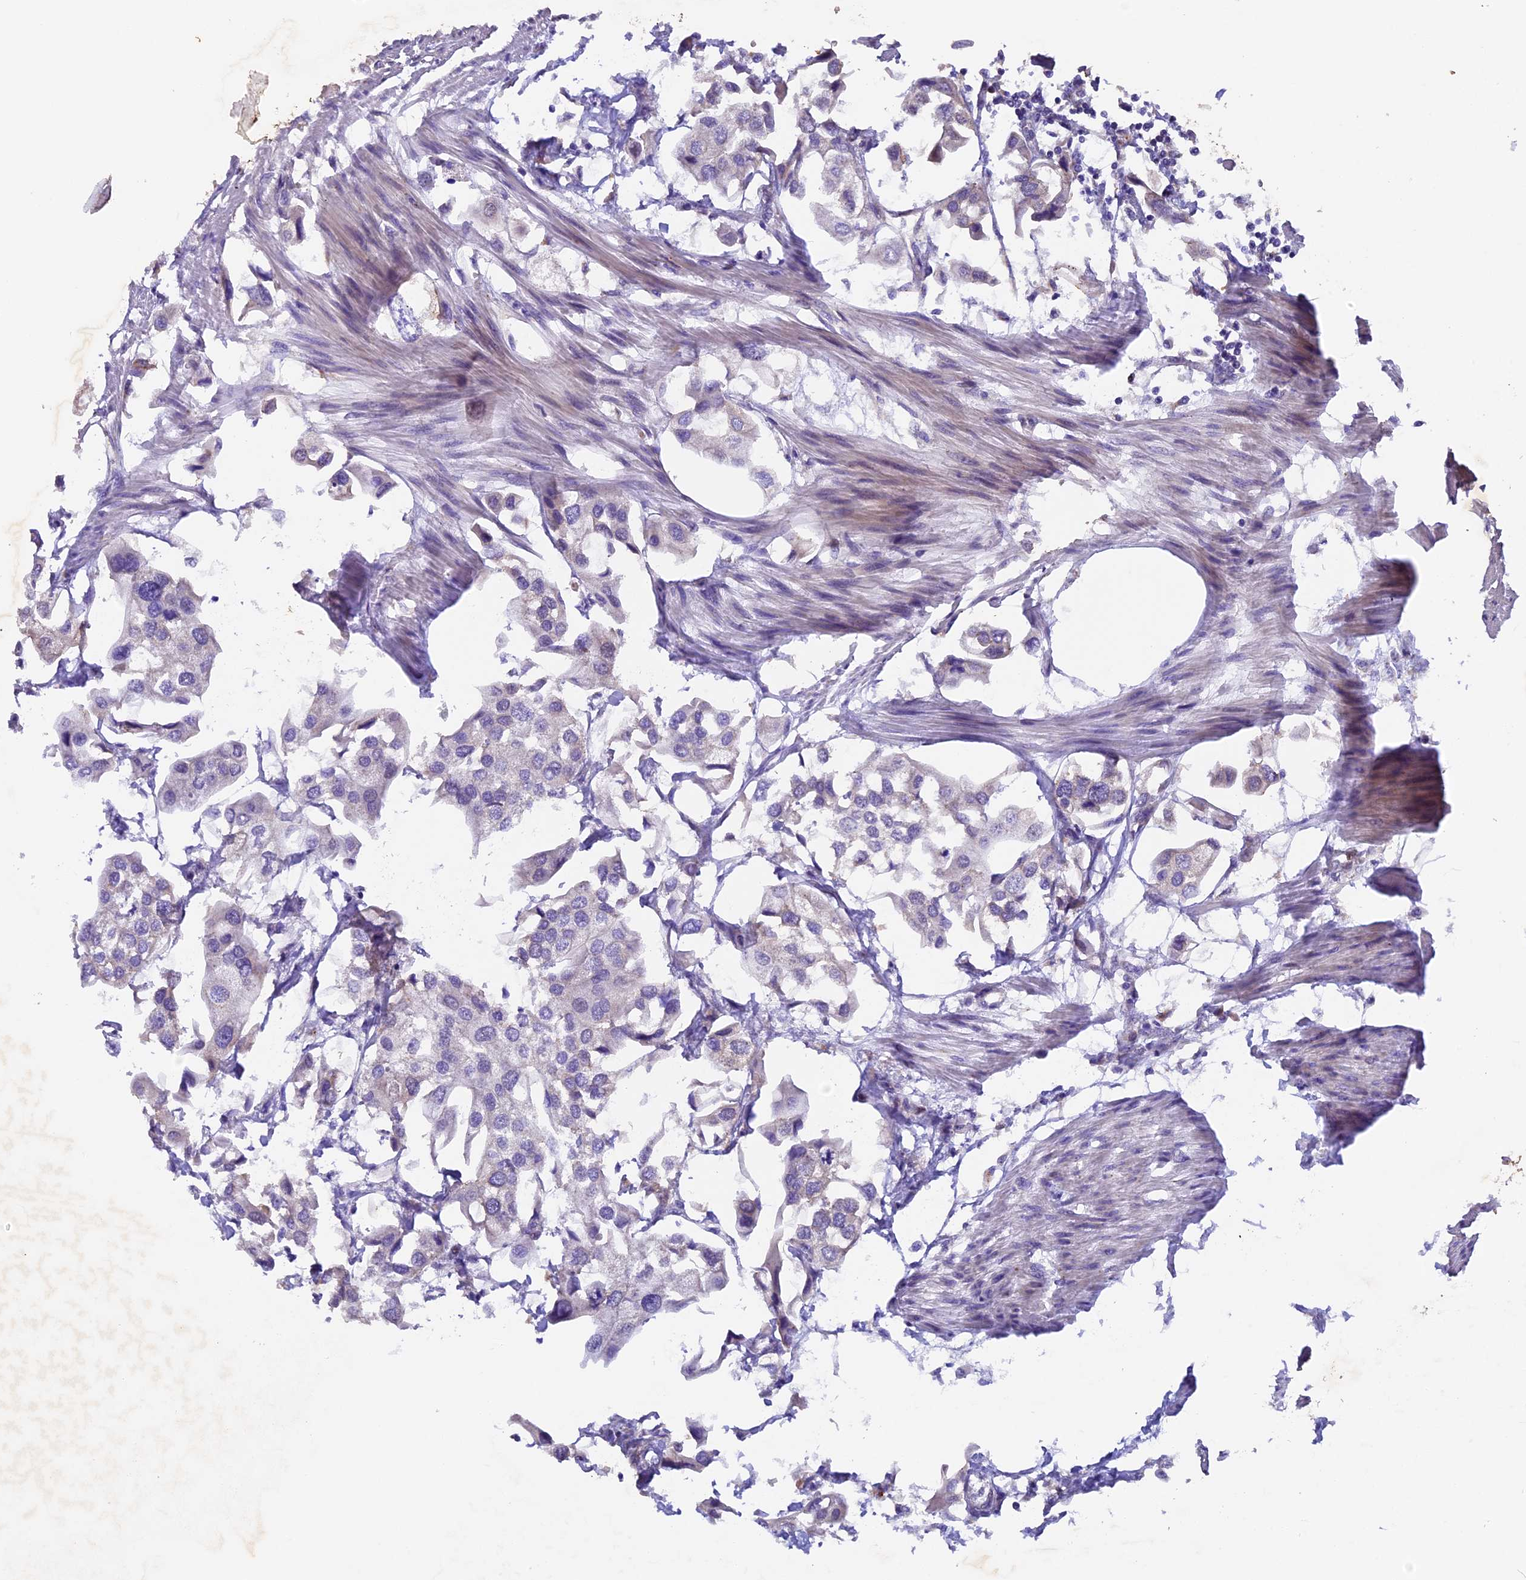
{"staining": {"intensity": "negative", "quantity": "none", "location": "none"}, "tissue": "urothelial cancer", "cell_type": "Tumor cells", "image_type": "cancer", "snomed": [{"axis": "morphology", "description": "Urothelial carcinoma, High grade"}, {"axis": "topography", "description": "Urinary bladder"}], "caption": "Immunohistochemistry micrograph of neoplastic tissue: human urothelial carcinoma (high-grade) stained with DAB displays no significant protein expression in tumor cells.", "gene": "NCK2", "patient": {"sex": "male", "age": 64}}